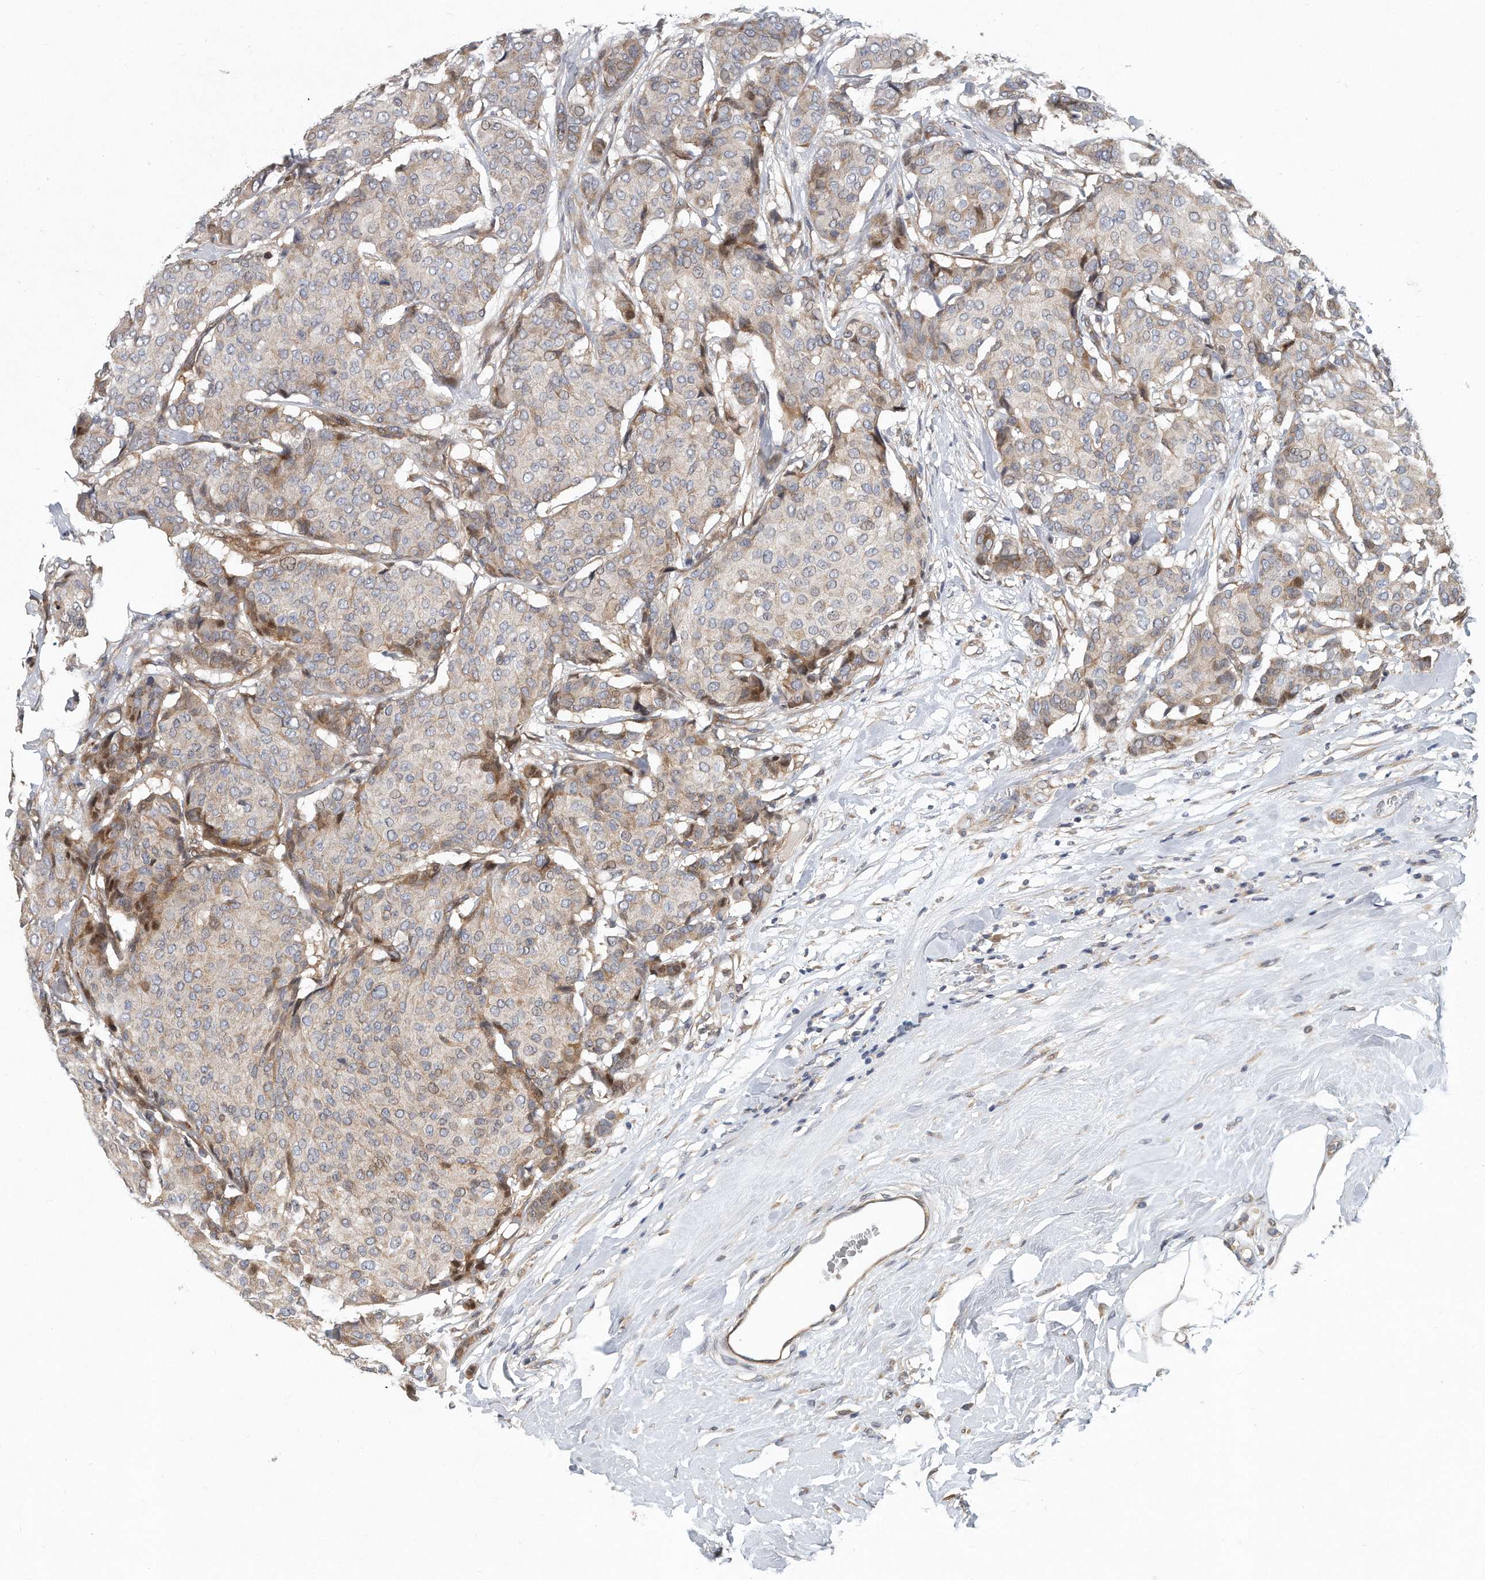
{"staining": {"intensity": "moderate", "quantity": "<25%", "location": "cytoplasmic/membranous"}, "tissue": "breast cancer", "cell_type": "Tumor cells", "image_type": "cancer", "snomed": [{"axis": "morphology", "description": "Duct carcinoma"}, {"axis": "topography", "description": "Breast"}], "caption": "Immunohistochemical staining of human breast cancer demonstrates moderate cytoplasmic/membranous protein expression in approximately <25% of tumor cells.", "gene": "PCDH8", "patient": {"sex": "female", "age": 75}}